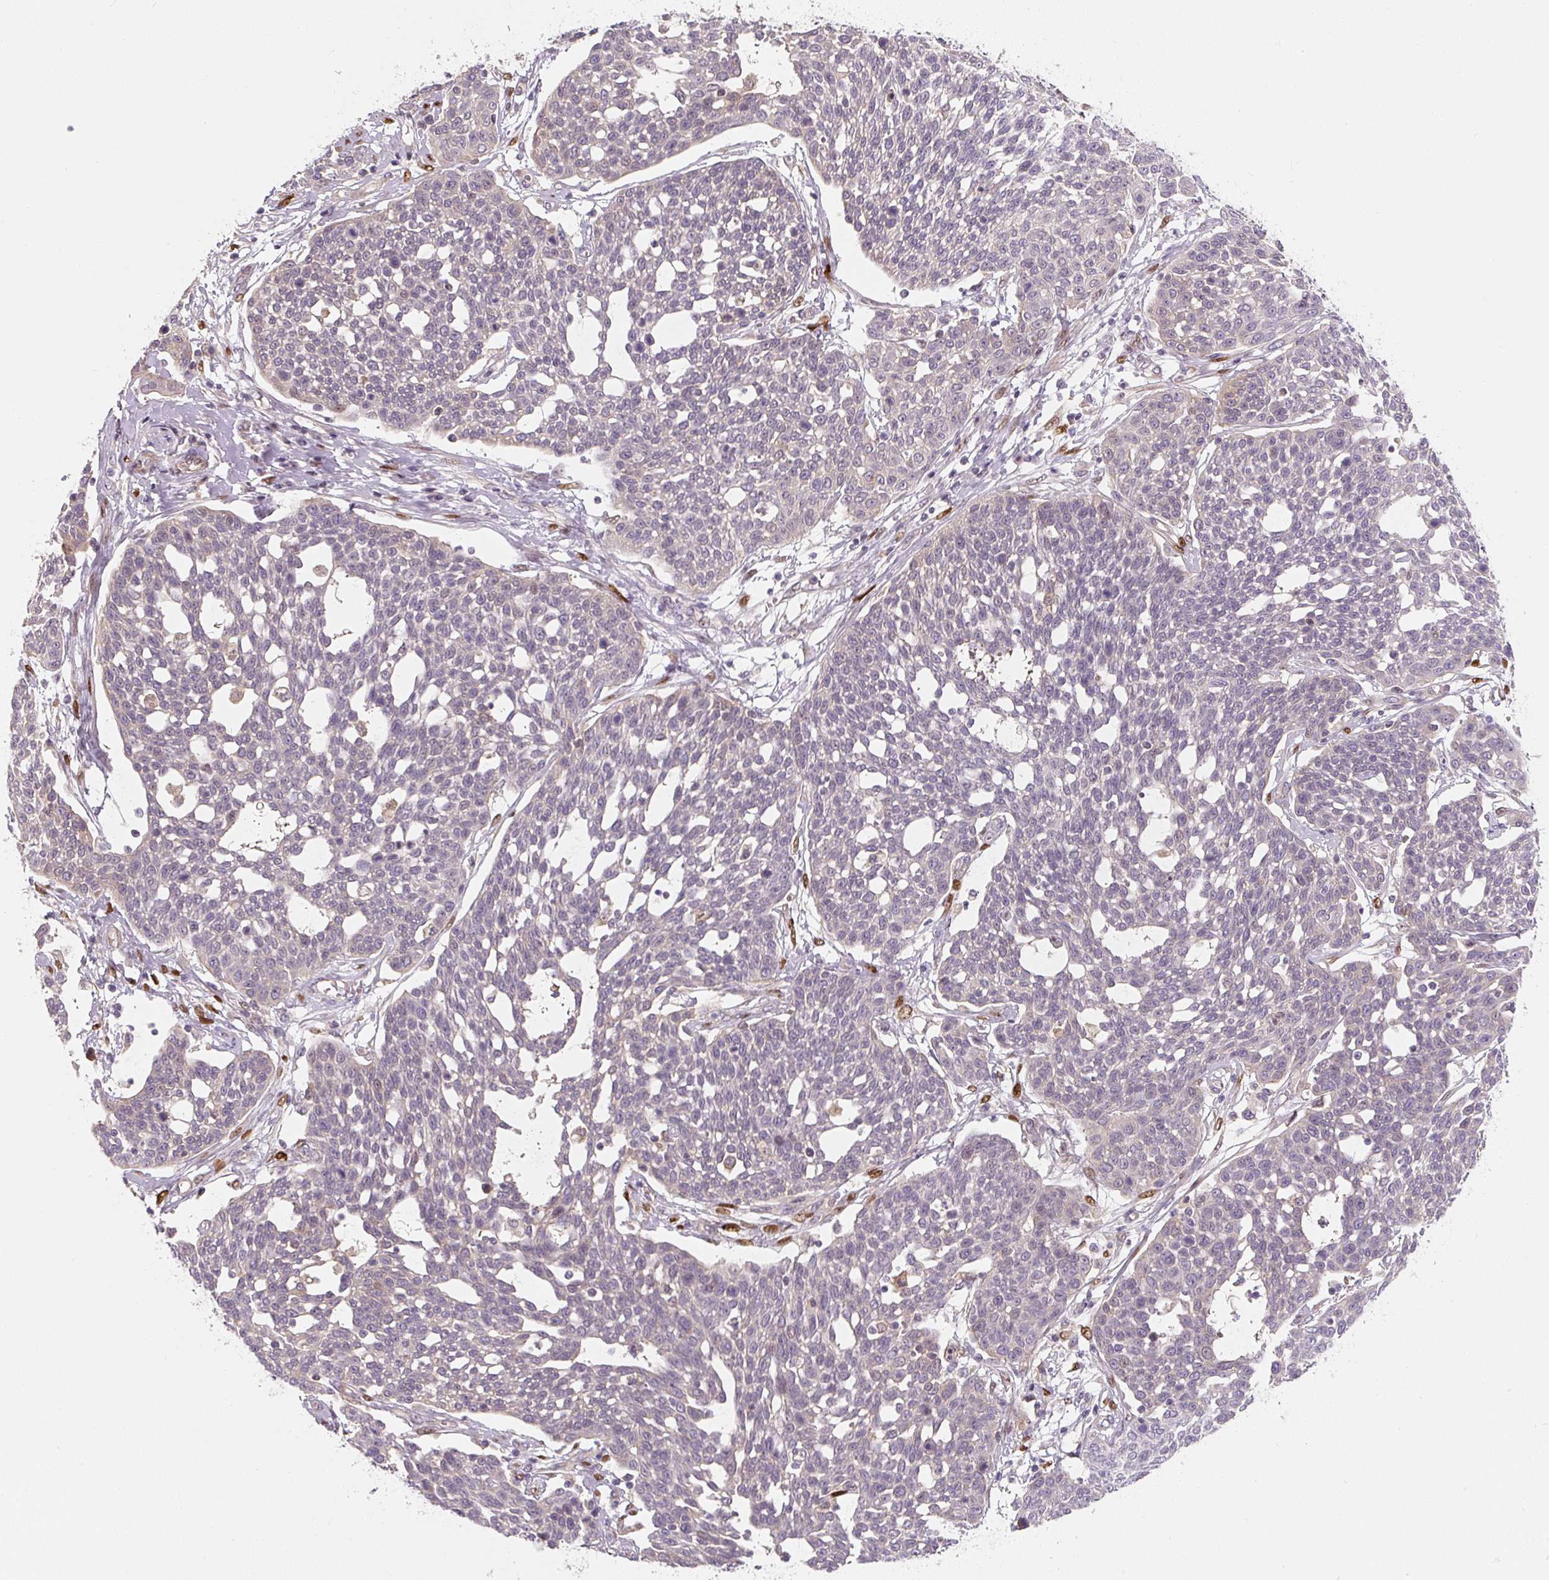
{"staining": {"intensity": "negative", "quantity": "none", "location": "none"}, "tissue": "cervical cancer", "cell_type": "Tumor cells", "image_type": "cancer", "snomed": [{"axis": "morphology", "description": "Squamous cell carcinoma, NOS"}, {"axis": "topography", "description": "Cervix"}], "caption": "The immunohistochemistry histopathology image has no significant positivity in tumor cells of squamous cell carcinoma (cervical) tissue.", "gene": "PWWP3B", "patient": {"sex": "female", "age": 34}}